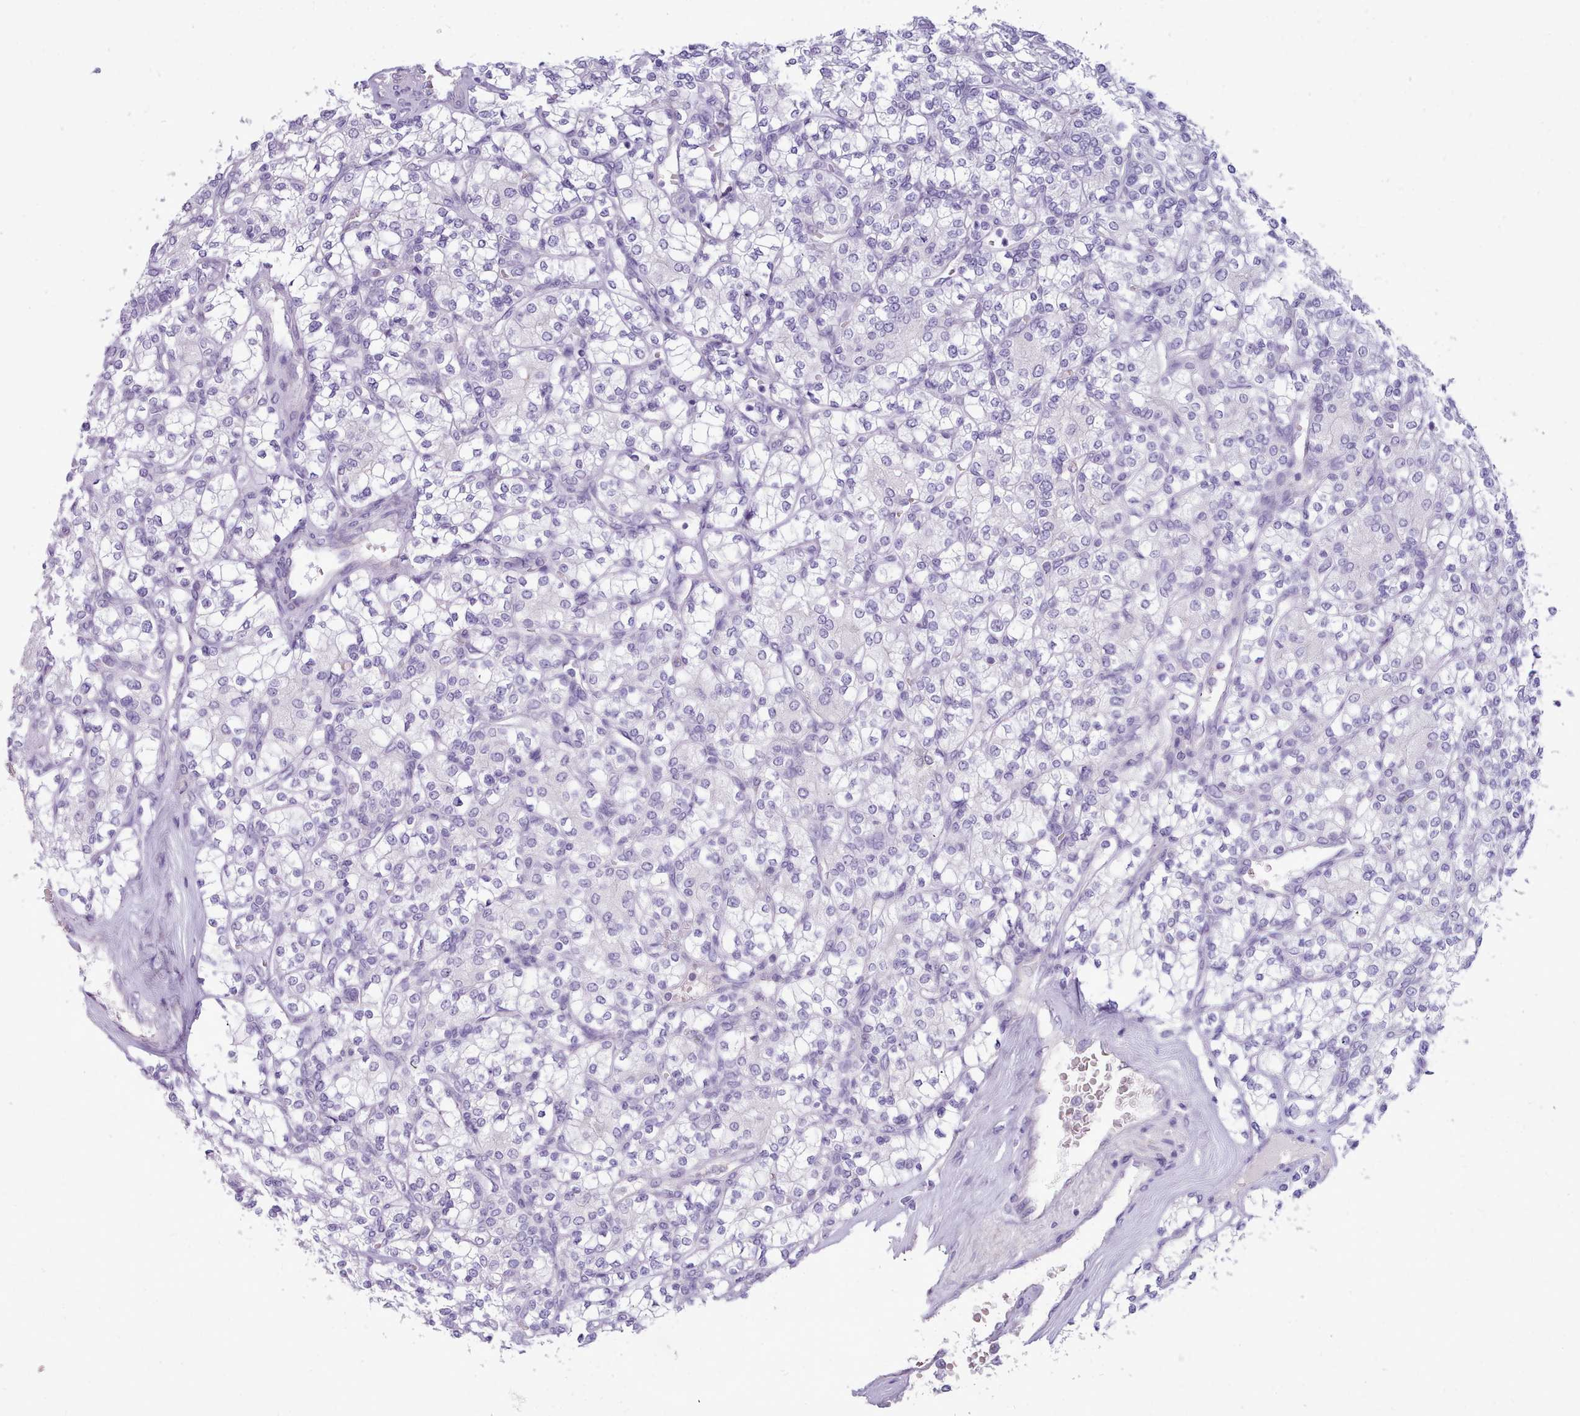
{"staining": {"intensity": "negative", "quantity": "none", "location": "none"}, "tissue": "renal cancer", "cell_type": "Tumor cells", "image_type": "cancer", "snomed": [{"axis": "morphology", "description": "Adenocarcinoma, NOS"}, {"axis": "topography", "description": "Kidney"}], "caption": "Immunohistochemistry (IHC) image of human renal cancer stained for a protein (brown), which demonstrates no expression in tumor cells.", "gene": "NKX1-2", "patient": {"sex": "male", "age": 77}}